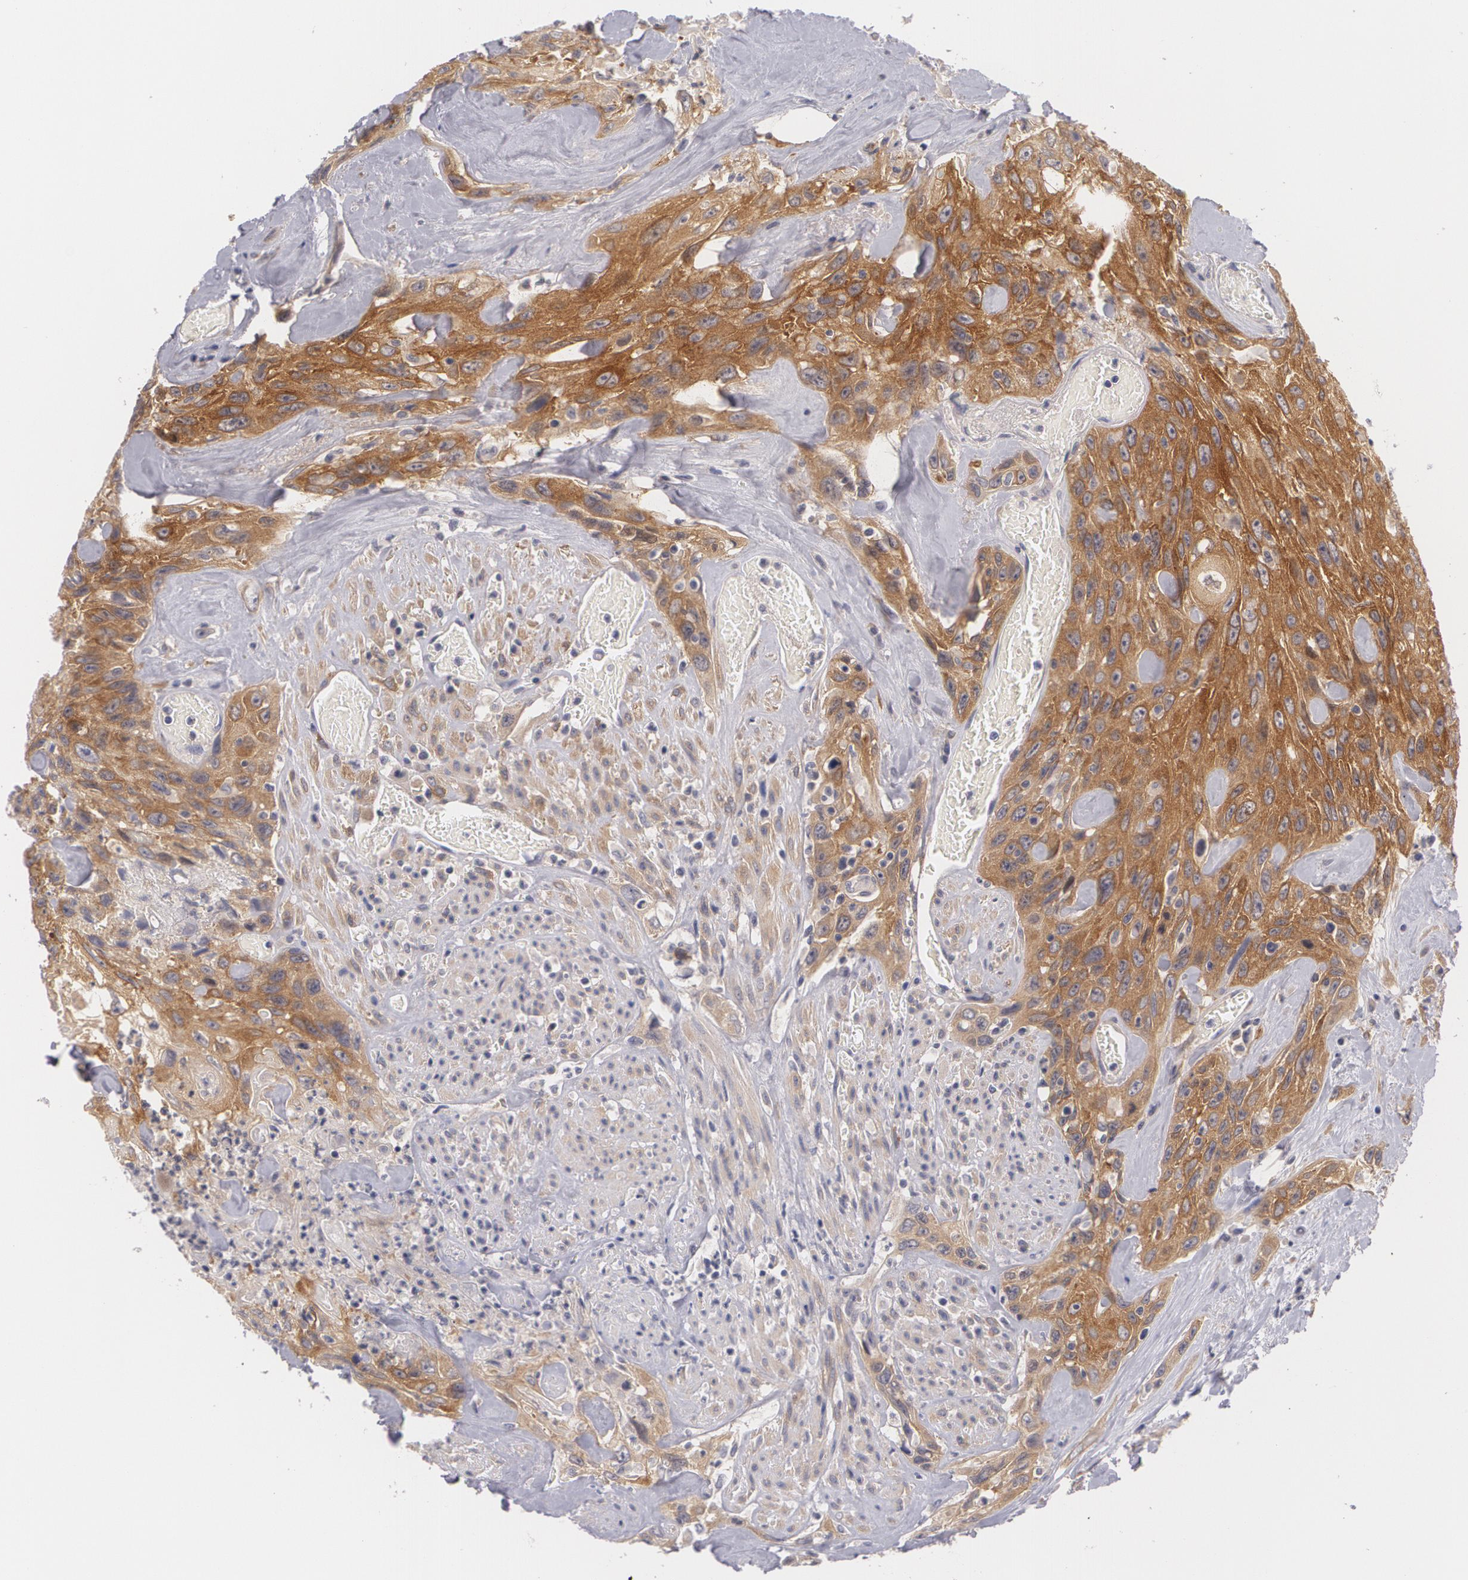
{"staining": {"intensity": "strong", "quantity": ">75%", "location": "cytoplasmic/membranous"}, "tissue": "urothelial cancer", "cell_type": "Tumor cells", "image_type": "cancer", "snomed": [{"axis": "morphology", "description": "Urothelial carcinoma, High grade"}, {"axis": "topography", "description": "Urinary bladder"}], "caption": "Tumor cells reveal high levels of strong cytoplasmic/membranous staining in about >75% of cells in urothelial cancer. (IHC, brightfield microscopy, high magnification).", "gene": "CASK", "patient": {"sex": "female", "age": 84}}